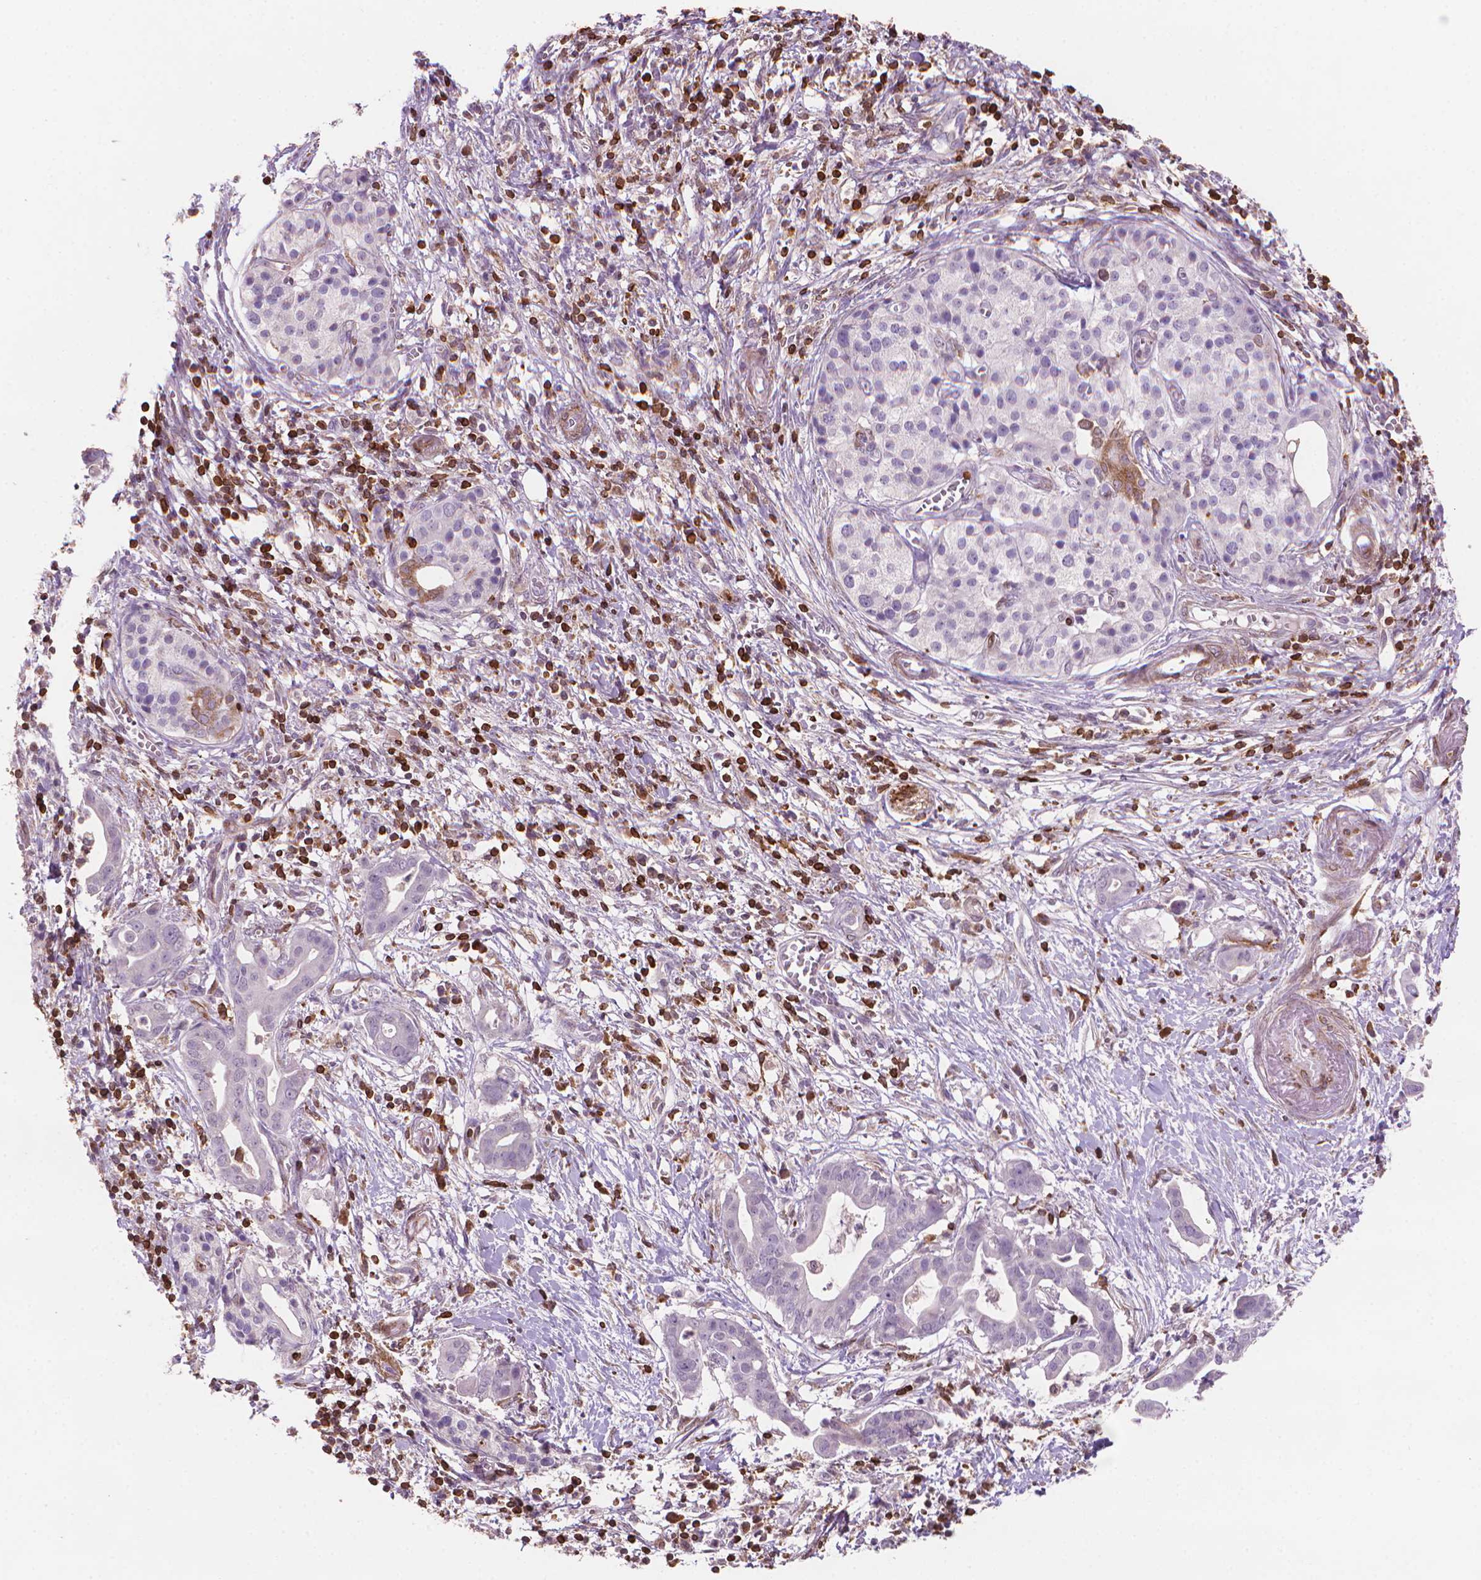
{"staining": {"intensity": "moderate", "quantity": "25%-75%", "location": "cytoplasmic/membranous"}, "tissue": "pancreatic cancer", "cell_type": "Tumor cells", "image_type": "cancer", "snomed": [{"axis": "morphology", "description": "Adenocarcinoma, NOS"}, {"axis": "topography", "description": "Pancreas"}], "caption": "A brown stain labels moderate cytoplasmic/membranous staining of a protein in pancreatic cancer tumor cells.", "gene": "BCL2", "patient": {"sex": "male", "age": 61}}